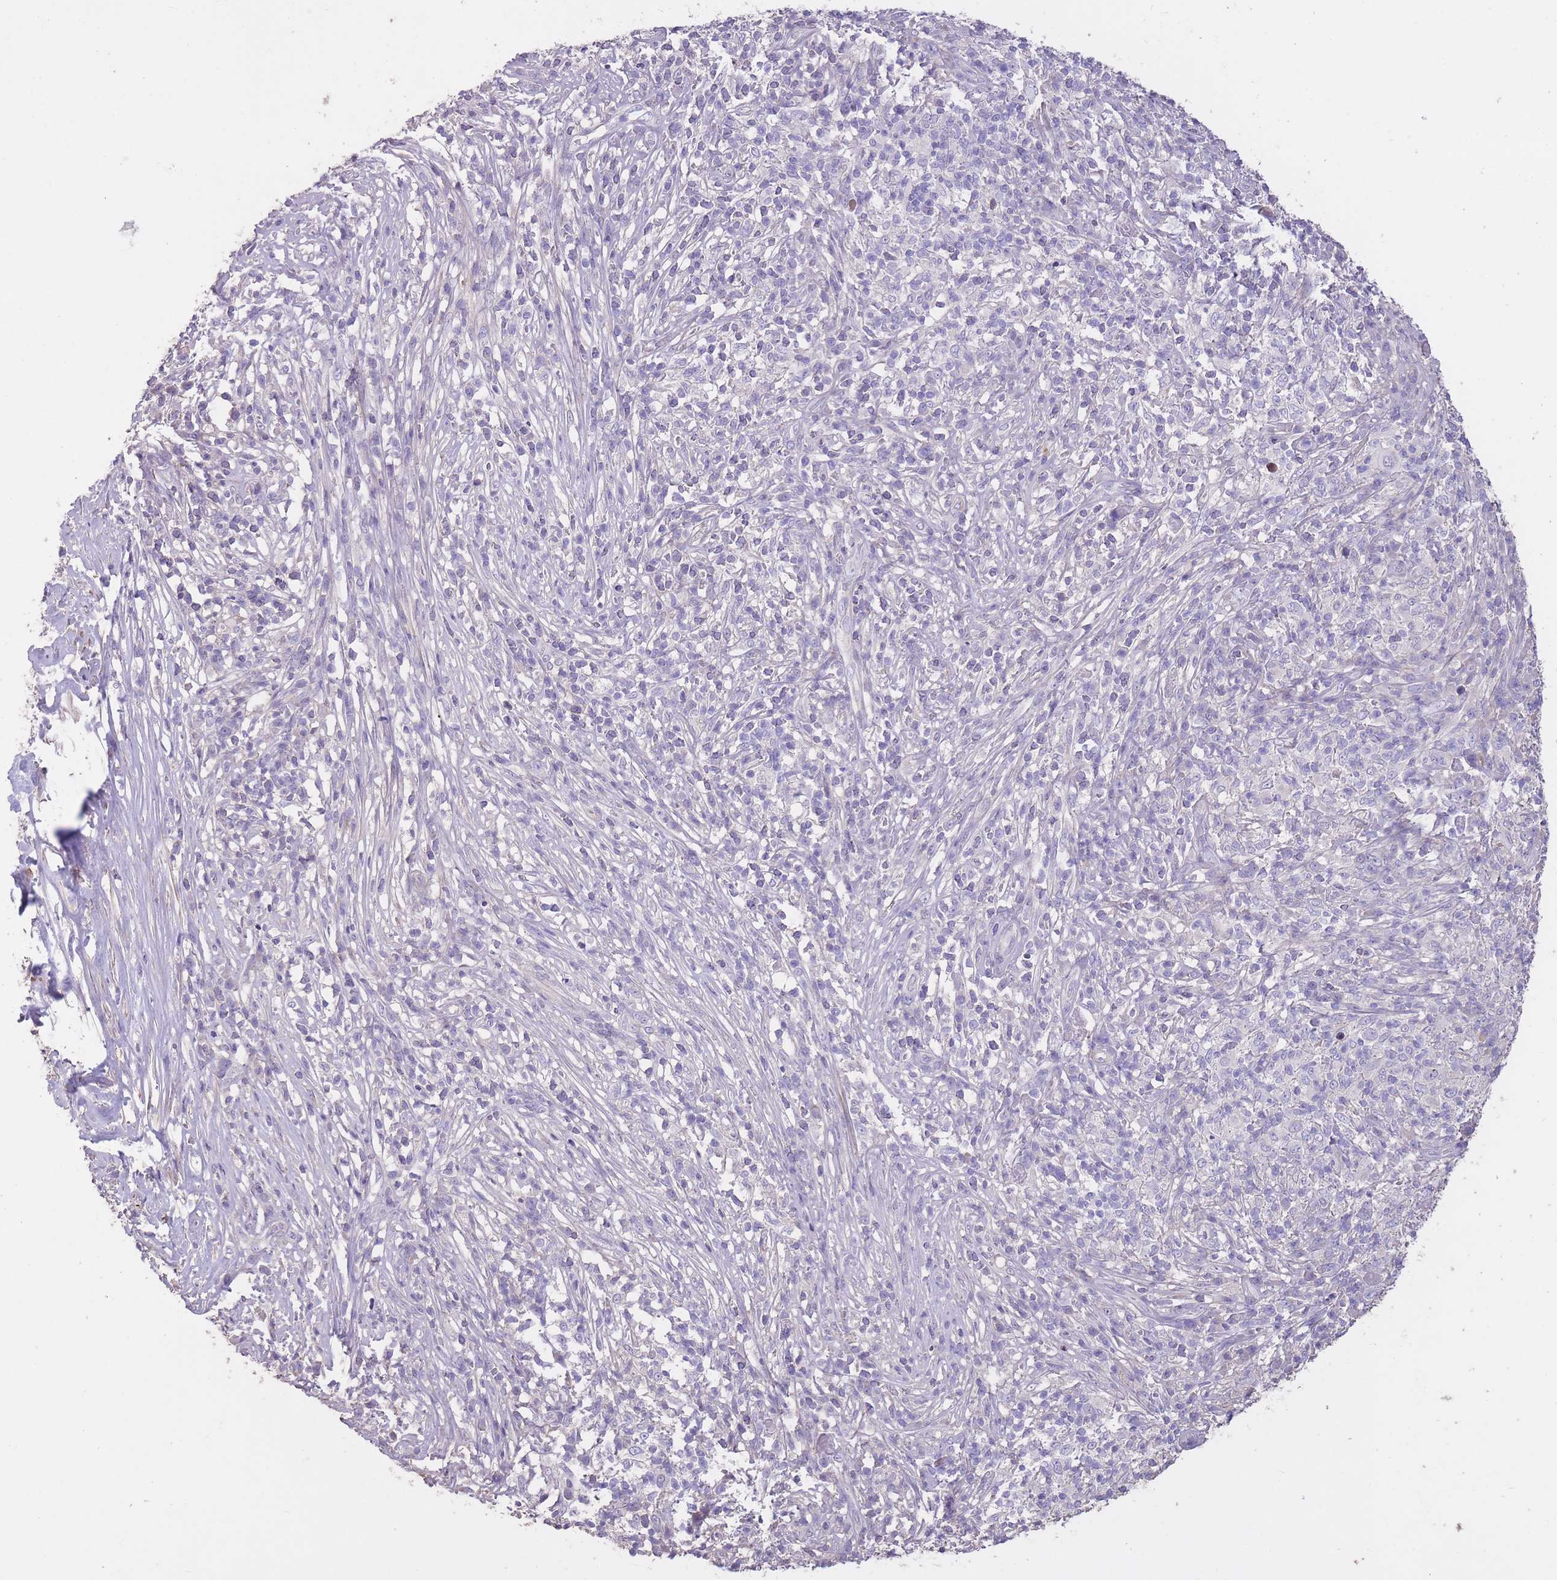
{"staining": {"intensity": "negative", "quantity": "none", "location": "none"}, "tissue": "melanoma", "cell_type": "Tumor cells", "image_type": "cancer", "snomed": [{"axis": "morphology", "description": "Malignant melanoma, NOS"}, {"axis": "topography", "description": "Skin"}], "caption": "Tumor cells show no significant protein expression in malignant melanoma.", "gene": "RSPH10B", "patient": {"sex": "male", "age": 66}}